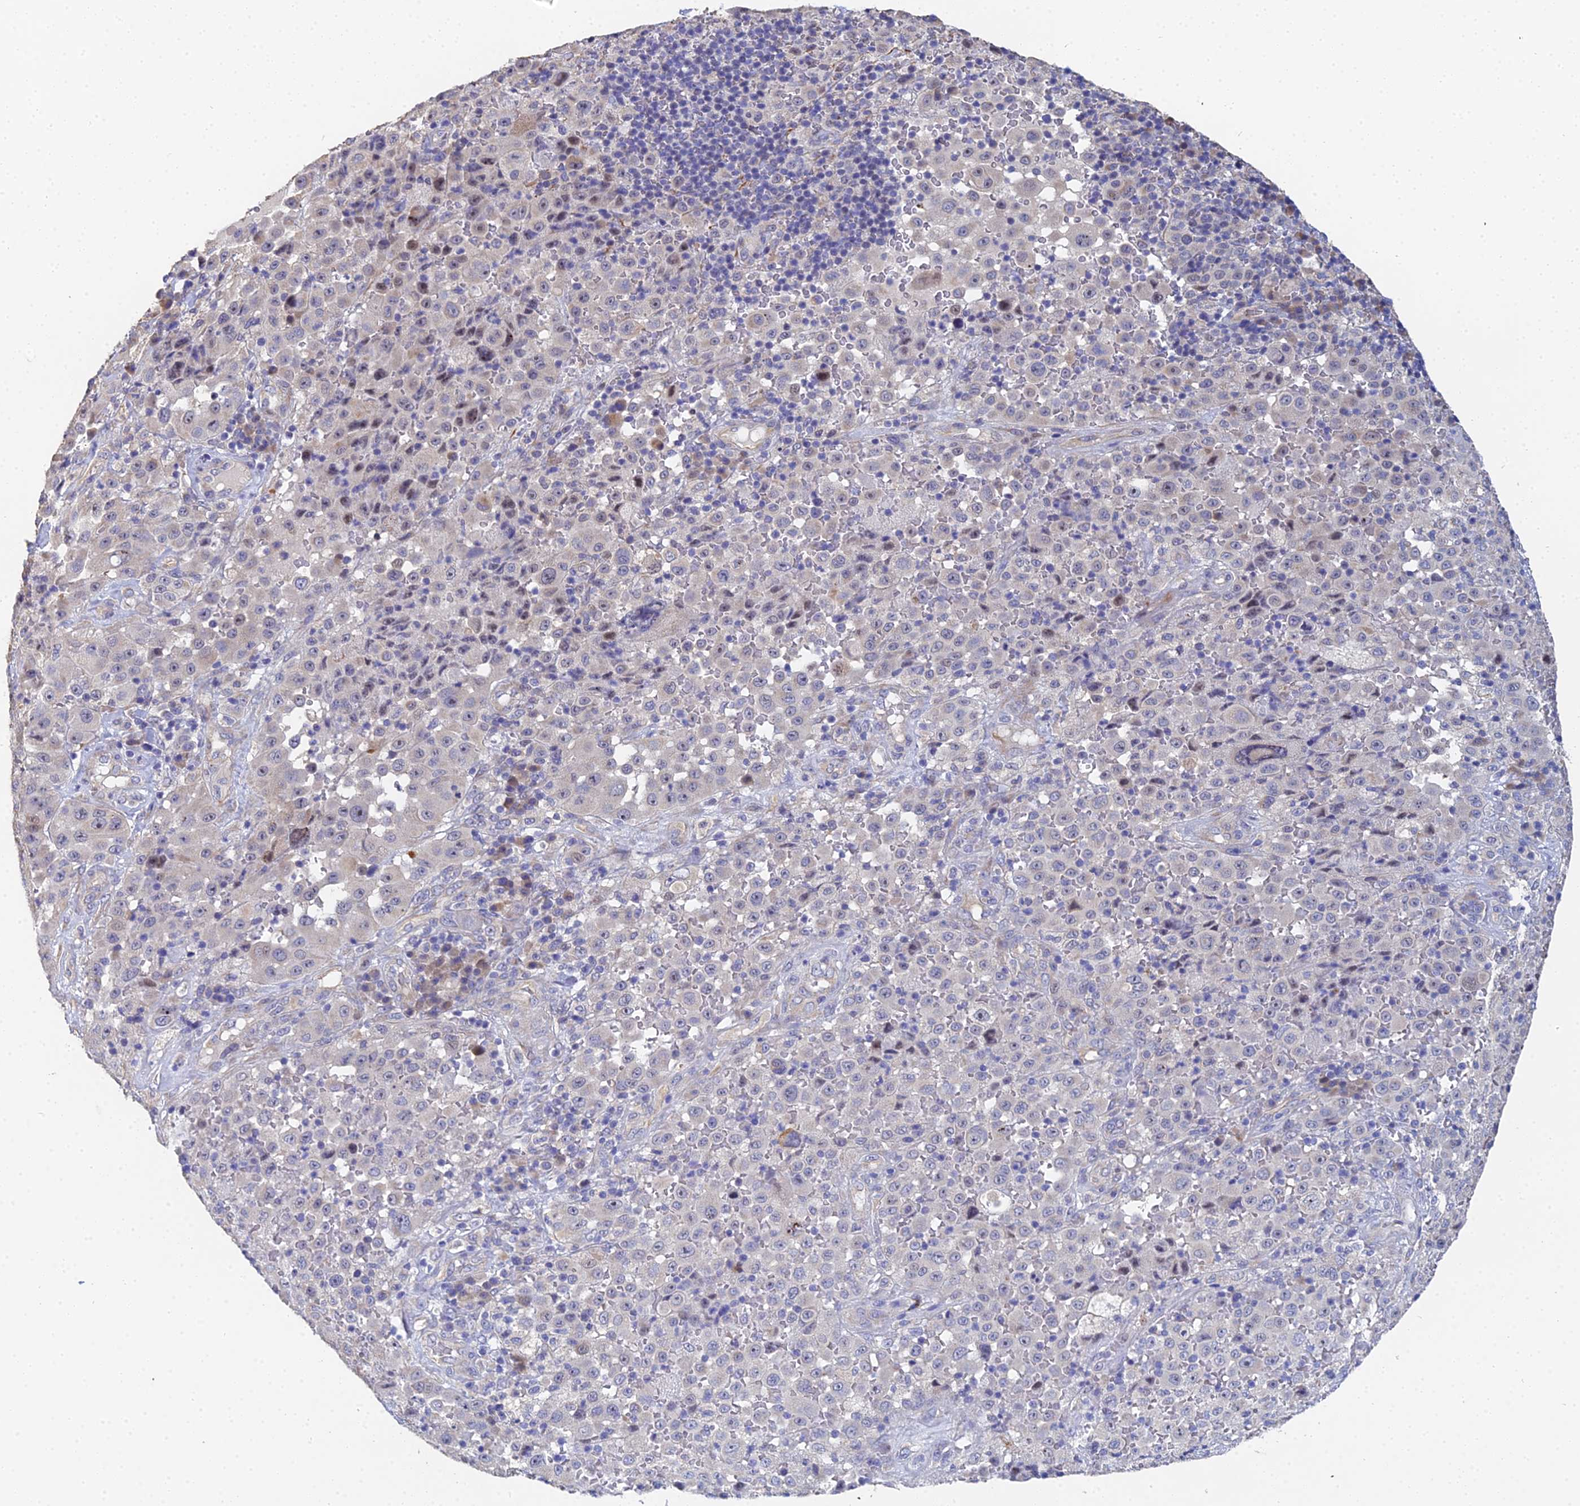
{"staining": {"intensity": "negative", "quantity": "none", "location": "none"}, "tissue": "melanoma", "cell_type": "Tumor cells", "image_type": "cancer", "snomed": [{"axis": "morphology", "description": "Malignant melanoma, Metastatic site"}, {"axis": "topography", "description": "Lymph node"}], "caption": "Melanoma stained for a protein using immunohistochemistry reveals no staining tumor cells.", "gene": "ENSG00000268674", "patient": {"sex": "male", "age": 62}}